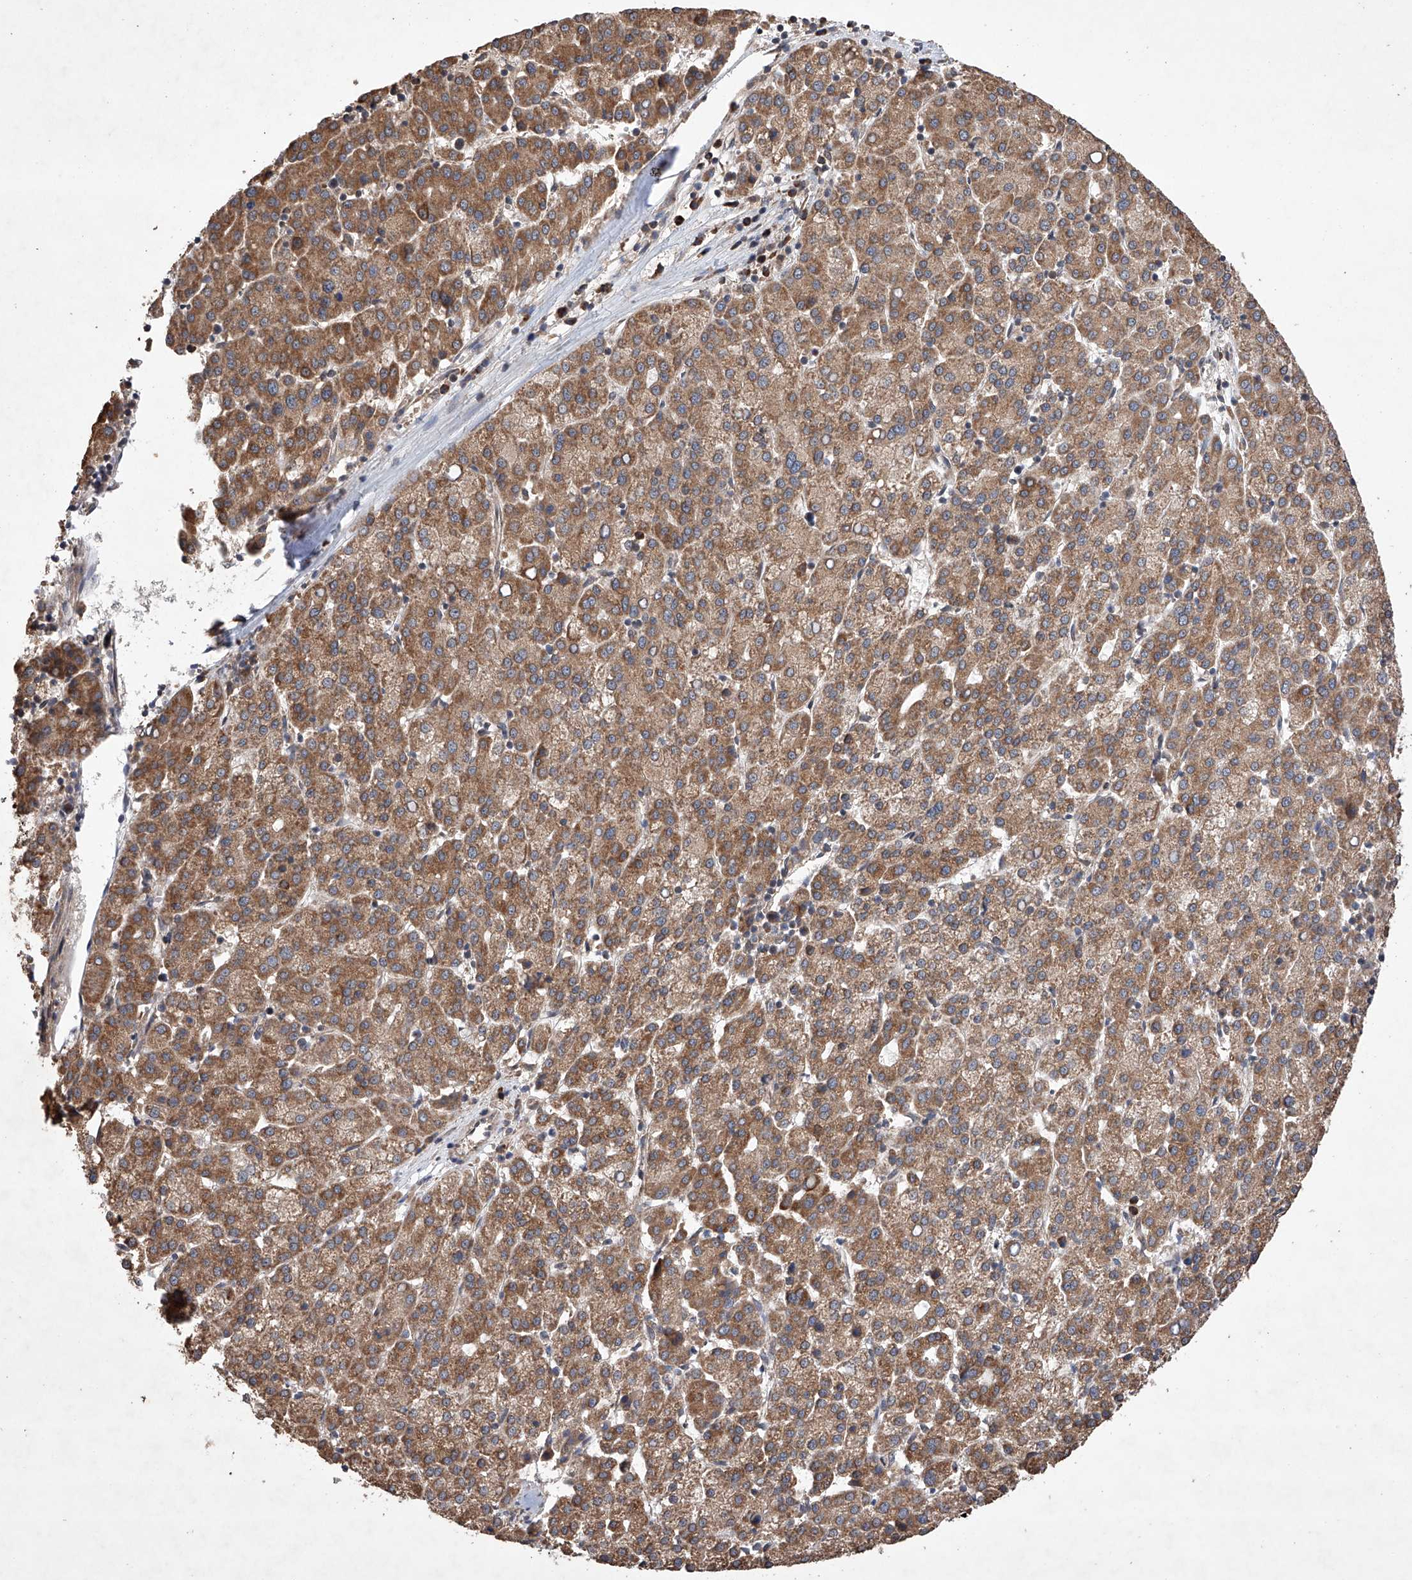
{"staining": {"intensity": "moderate", "quantity": ">75%", "location": "cytoplasmic/membranous"}, "tissue": "liver cancer", "cell_type": "Tumor cells", "image_type": "cancer", "snomed": [{"axis": "morphology", "description": "Carcinoma, Hepatocellular, NOS"}, {"axis": "topography", "description": "Liver"}], "caption": "This histopathology image exhibits IHC staining of hepatocellular carcinoma (liver), with medium moderate cytoplasmic/membranous expression in about >75% of tumor cells.", "gene": "LURAP1", "patient": {"sex": "female", "age": 58}}